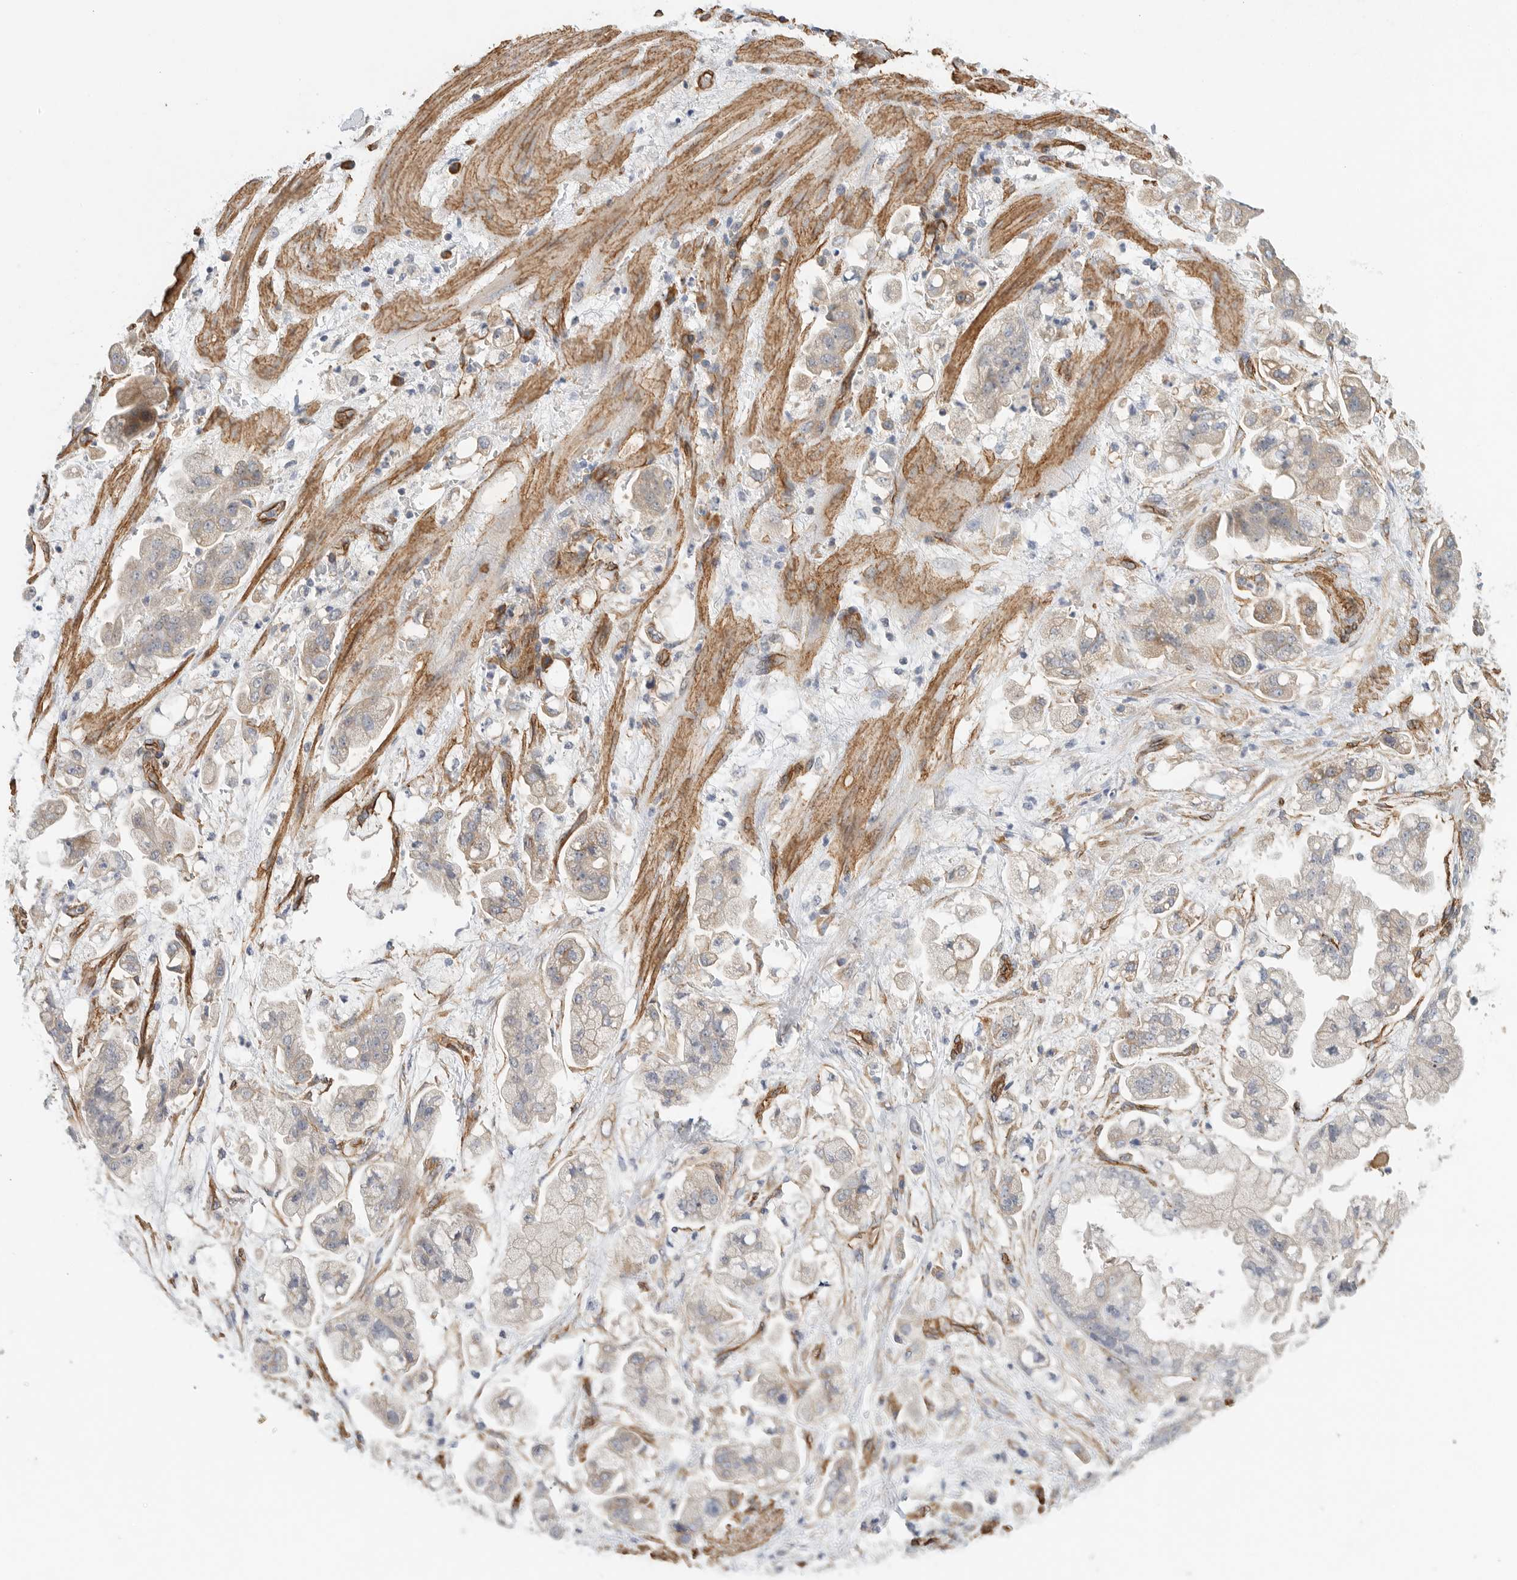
{"staining": {"intensity": "weak", "quantity": "25%-75%", "location": "cytoplasmic/membranous"}, "tissue": "stomach cancer", "cell_type": "Tumor cells", "image_type": "cancer", "snomed": [{"axis": "morphology", "description": "Adenocarcinoma, NOS"}, {"axis": "topography", "description": "Stomach"}], "caption": "This is an image of immunohistochemistry (IHC) staining of adenocarcinoma (stomach), which shows weak expression in the cytoplasmic/membranous of tumor cells.", "gene": "JMJD4", "patient": {"sex": "male", "age": 62}}